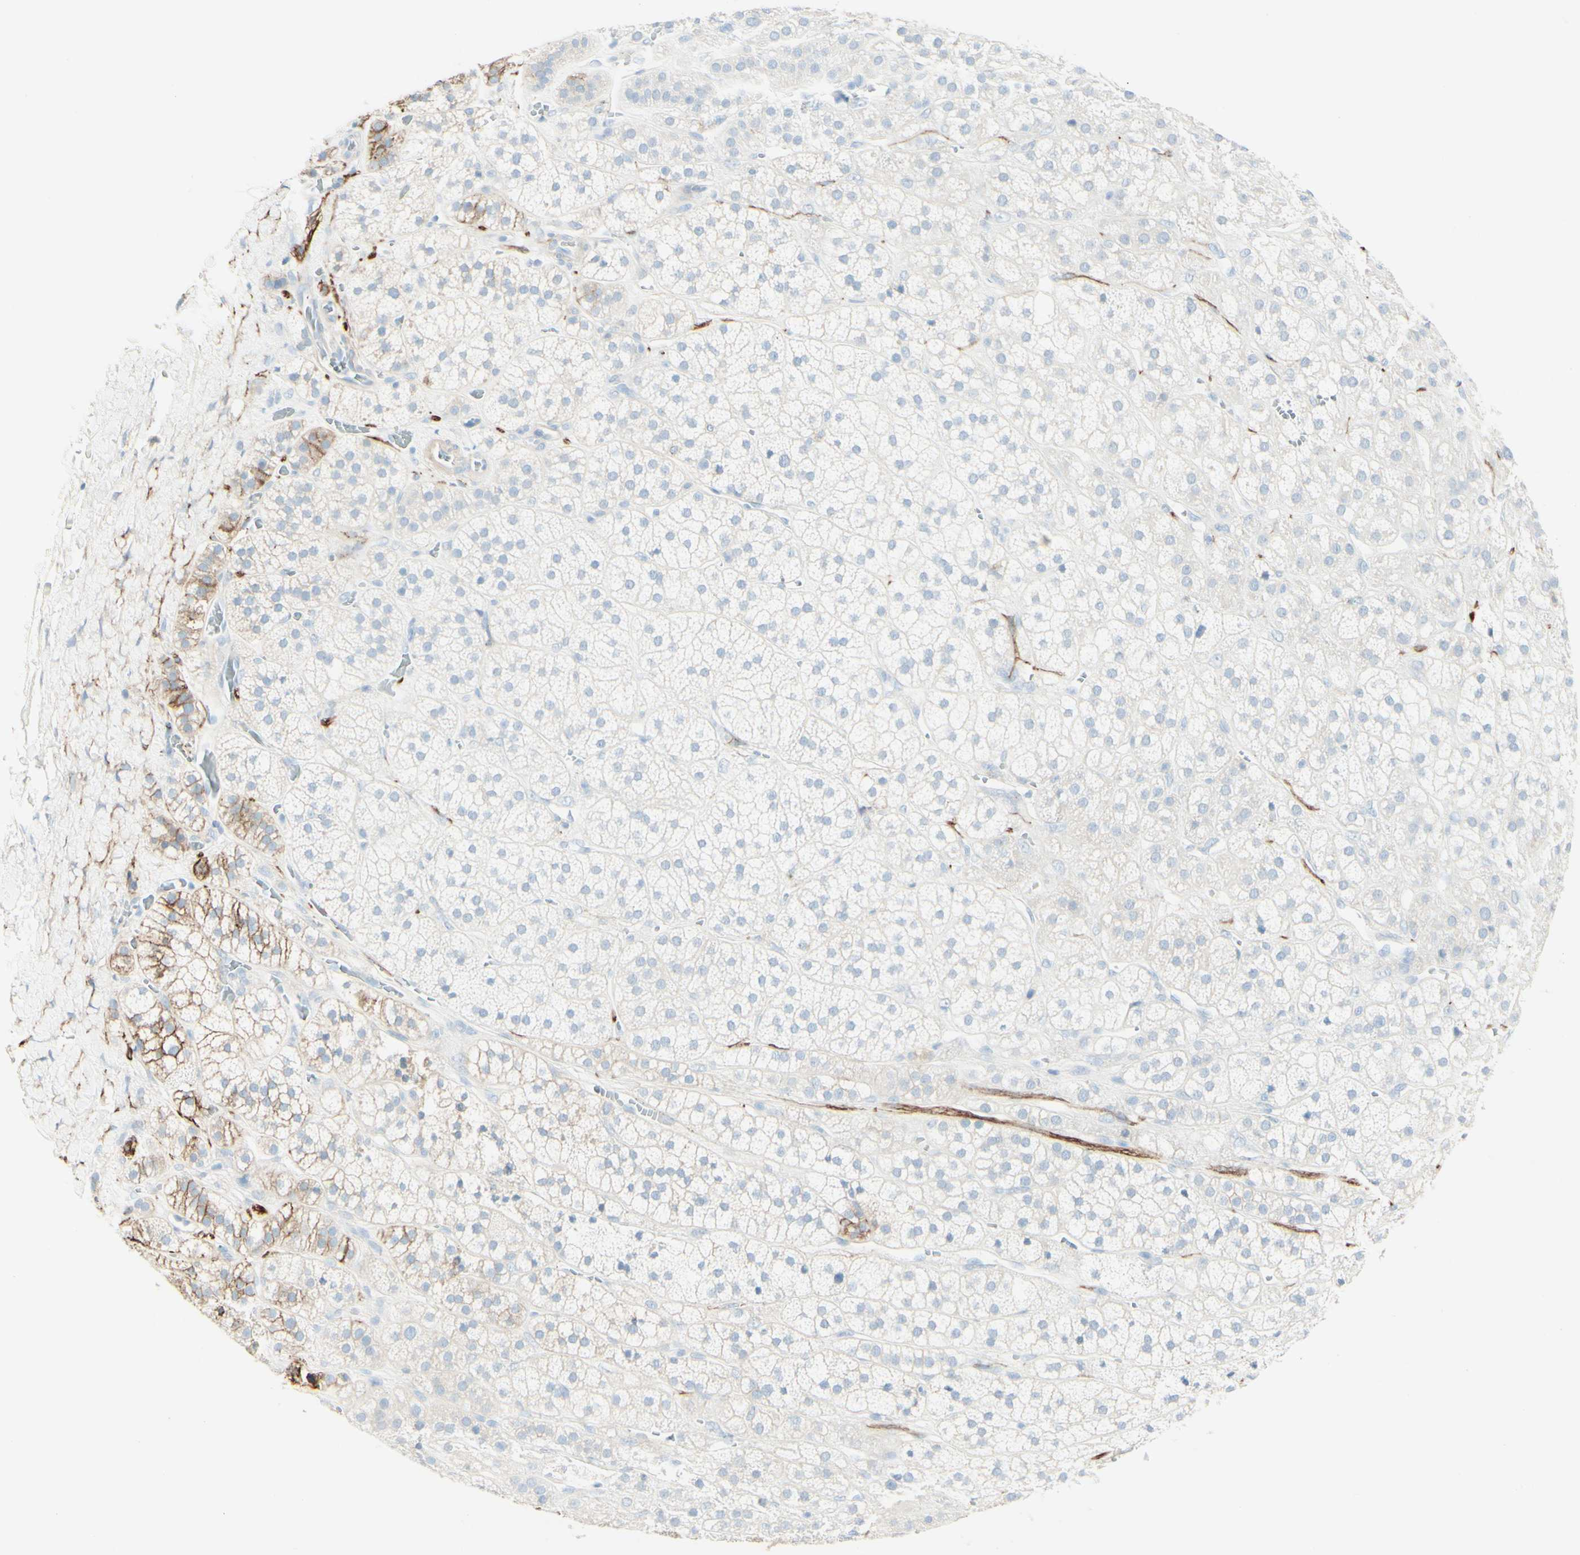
{"staining": {"intensity": "moderate", "quantity": "<25%", "location": "cytoplasmic/membranous"}, "tissue": "adrenal gland", "cell_type": "Glandular cells", "image_type": "normal", "snomed": [{"axis": "morphology", "description": "Normal tissue, NOS"}, {"axis": "topography", "description": "Adrenal gland"}], "caption": "High-magnification brightfield microscopy of benign adrenal gland stained with DAB (3,3'-diaminobenzidine) (brown) and counterstained with hematoxylin (blue). glandular cells exhibit moderate cytoplasmic/membranous staining is appreciated in about<25% of cells. Immunohistochemistry stains the protein in brown and the nuclei are stained blue.", "gene": "ALCAM", "patient": {"sex": "male", "age": 56}}